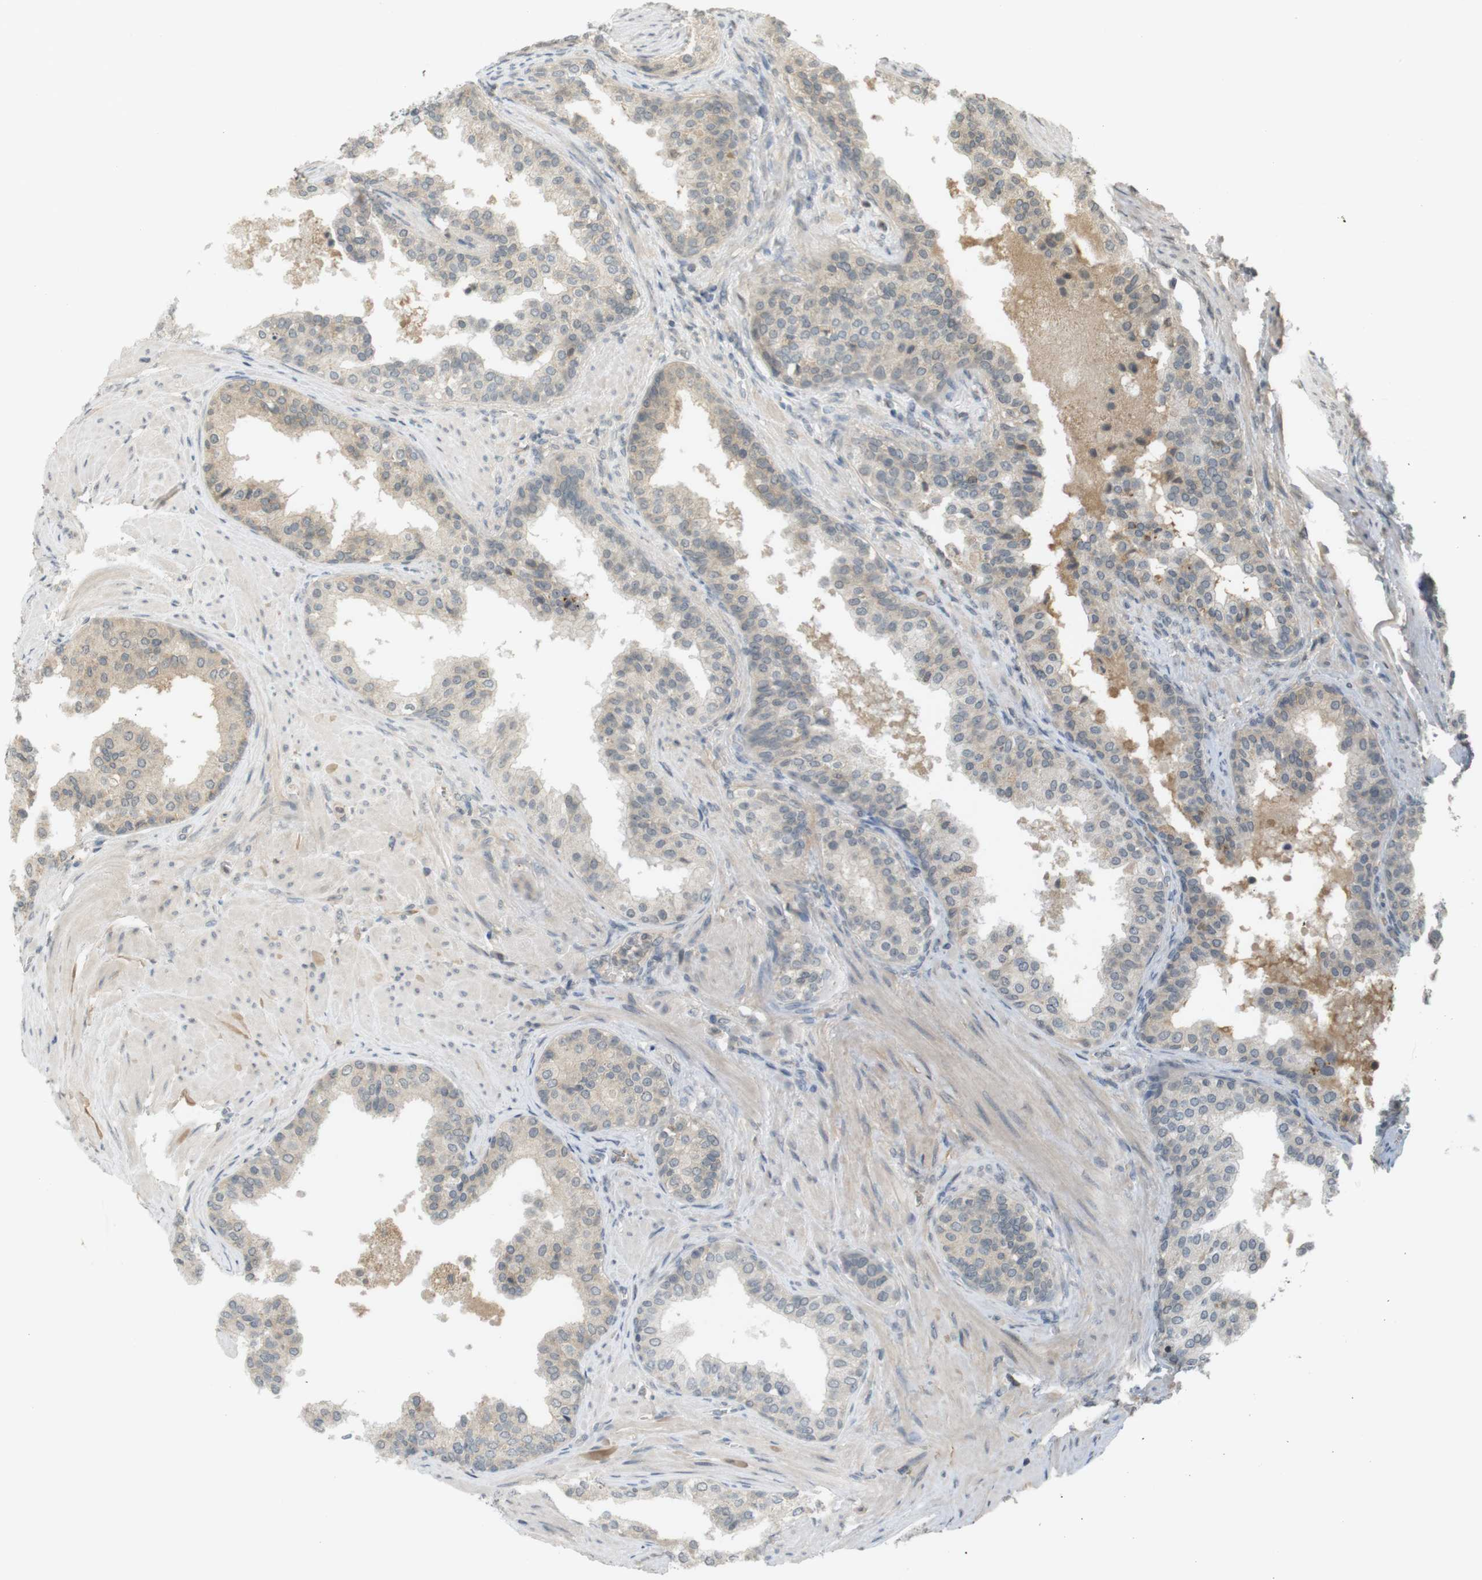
{"staining": {"intensity": "weak", "quantity": "<25%", "location": "cytoplasmic/membranous"}, "tissue": "prostate cancer", "cell_type": "Tumor cells", "image_type": "cancer", "snomed": [{"axis": "morphology", "description": "Adenocarcinoma, Low grade"}, {"axis": "topography", "description": "Prostate"}], "caption": "A histopathology image of human prostate adenocarcinoma (low-grade) is negative for staining in tumor cells. Nuclei are stained in blue.", "gene": "SRR", "patient": {"sex": "male", "age": 60}}